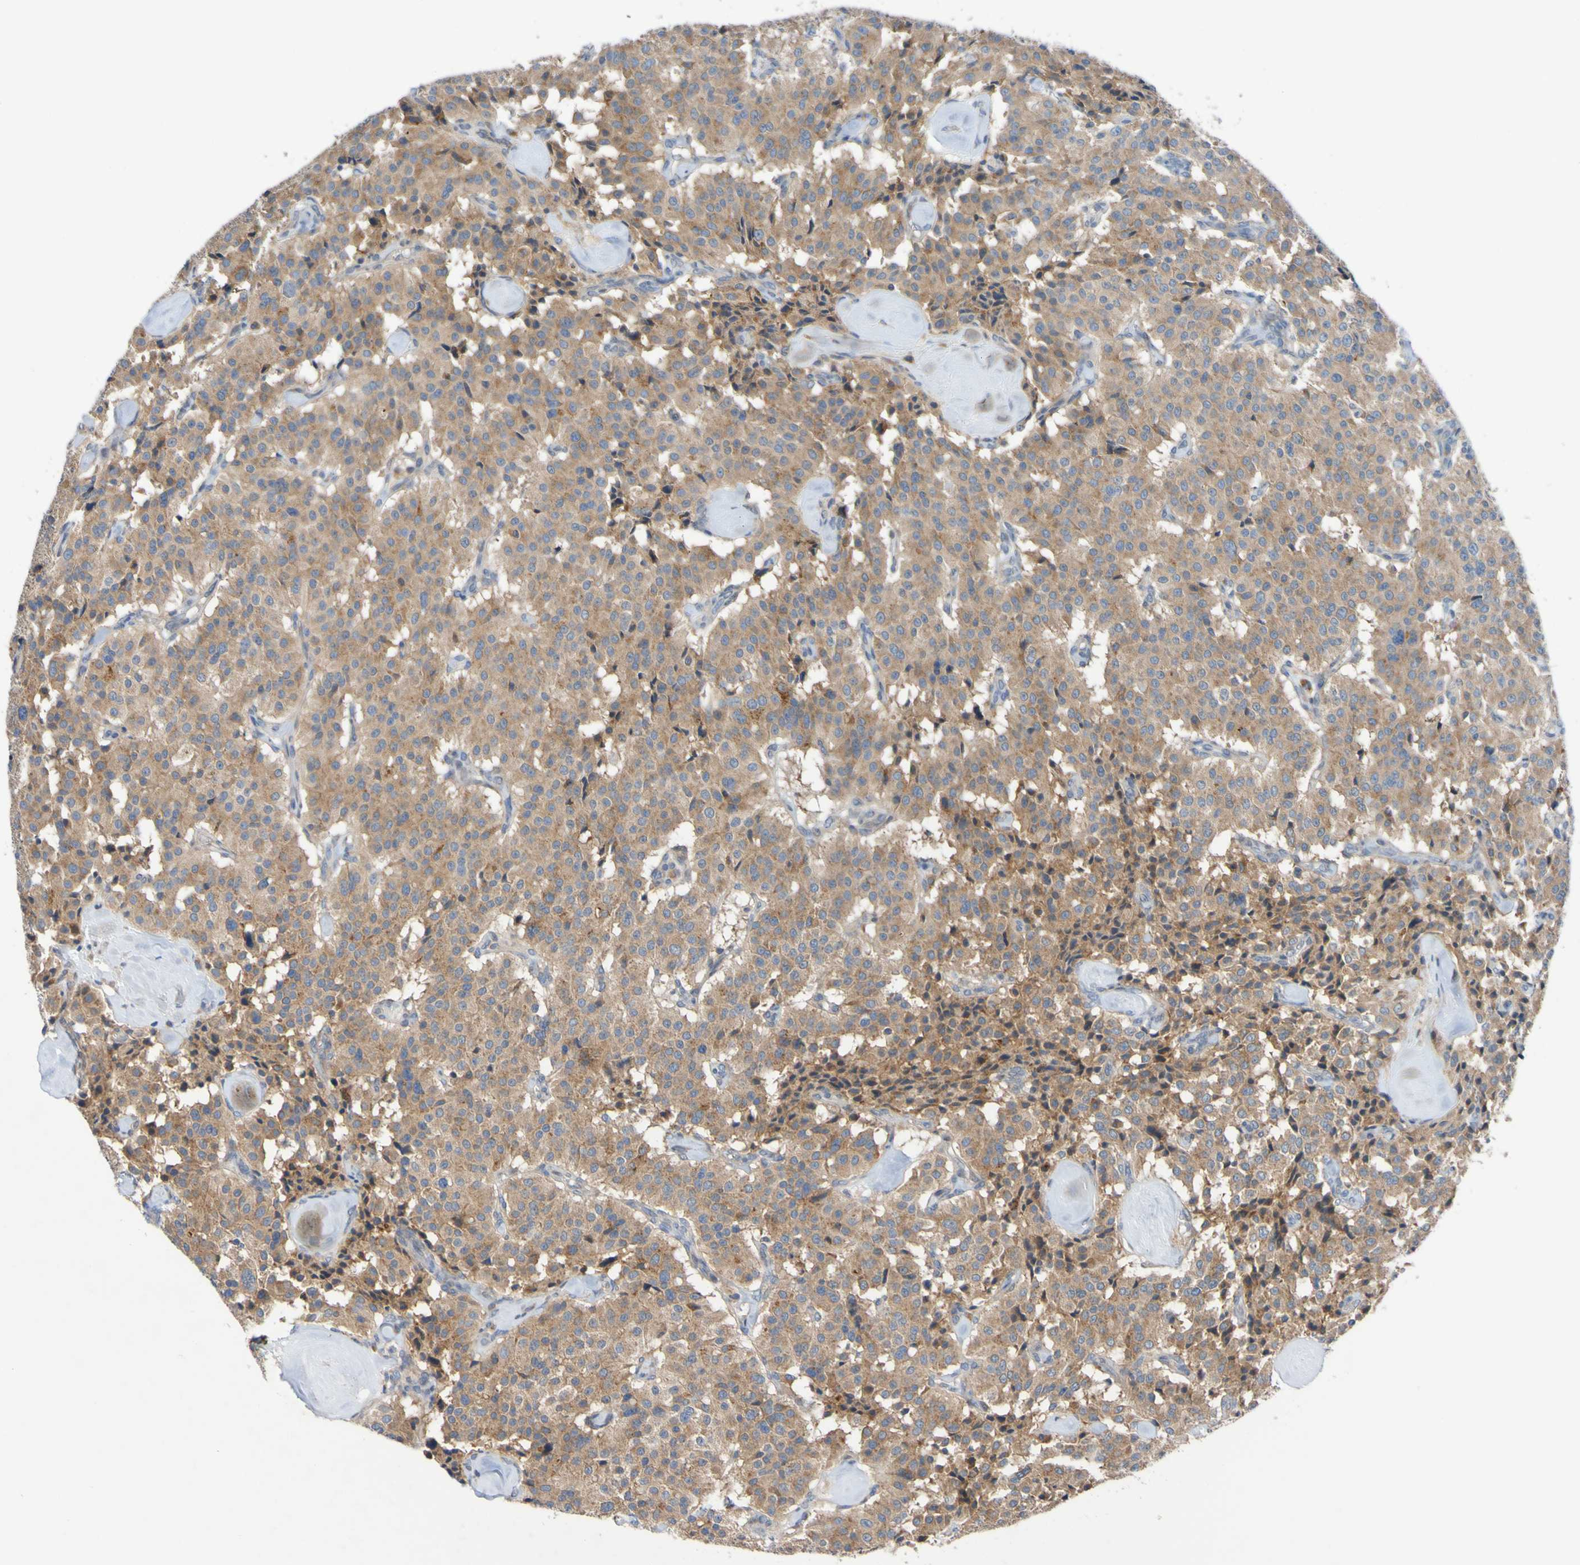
{"staining": {"intensity": "moderate", "quantity": ">75%", "location": "cytoplasmic/membranous"}, "tissue": "carcinoid", "cell_type": "Tumor cells", "image_type": "cancer", "snomed": [{"axis": "morphology", "description": "Carcinoid, malignant, NOS"}, {"axis": "topography", "description": "Lung"}], "caption": "Immunohistochemistry (IHC) image of human malignant carcinoid stained for a protein (brown), which shows medium levels of moderate cytoplasmic/membranous positivity in about >75% of tumor cells.", "gene": "SDK1", "patient": {"sex": "male", "age": 30}}